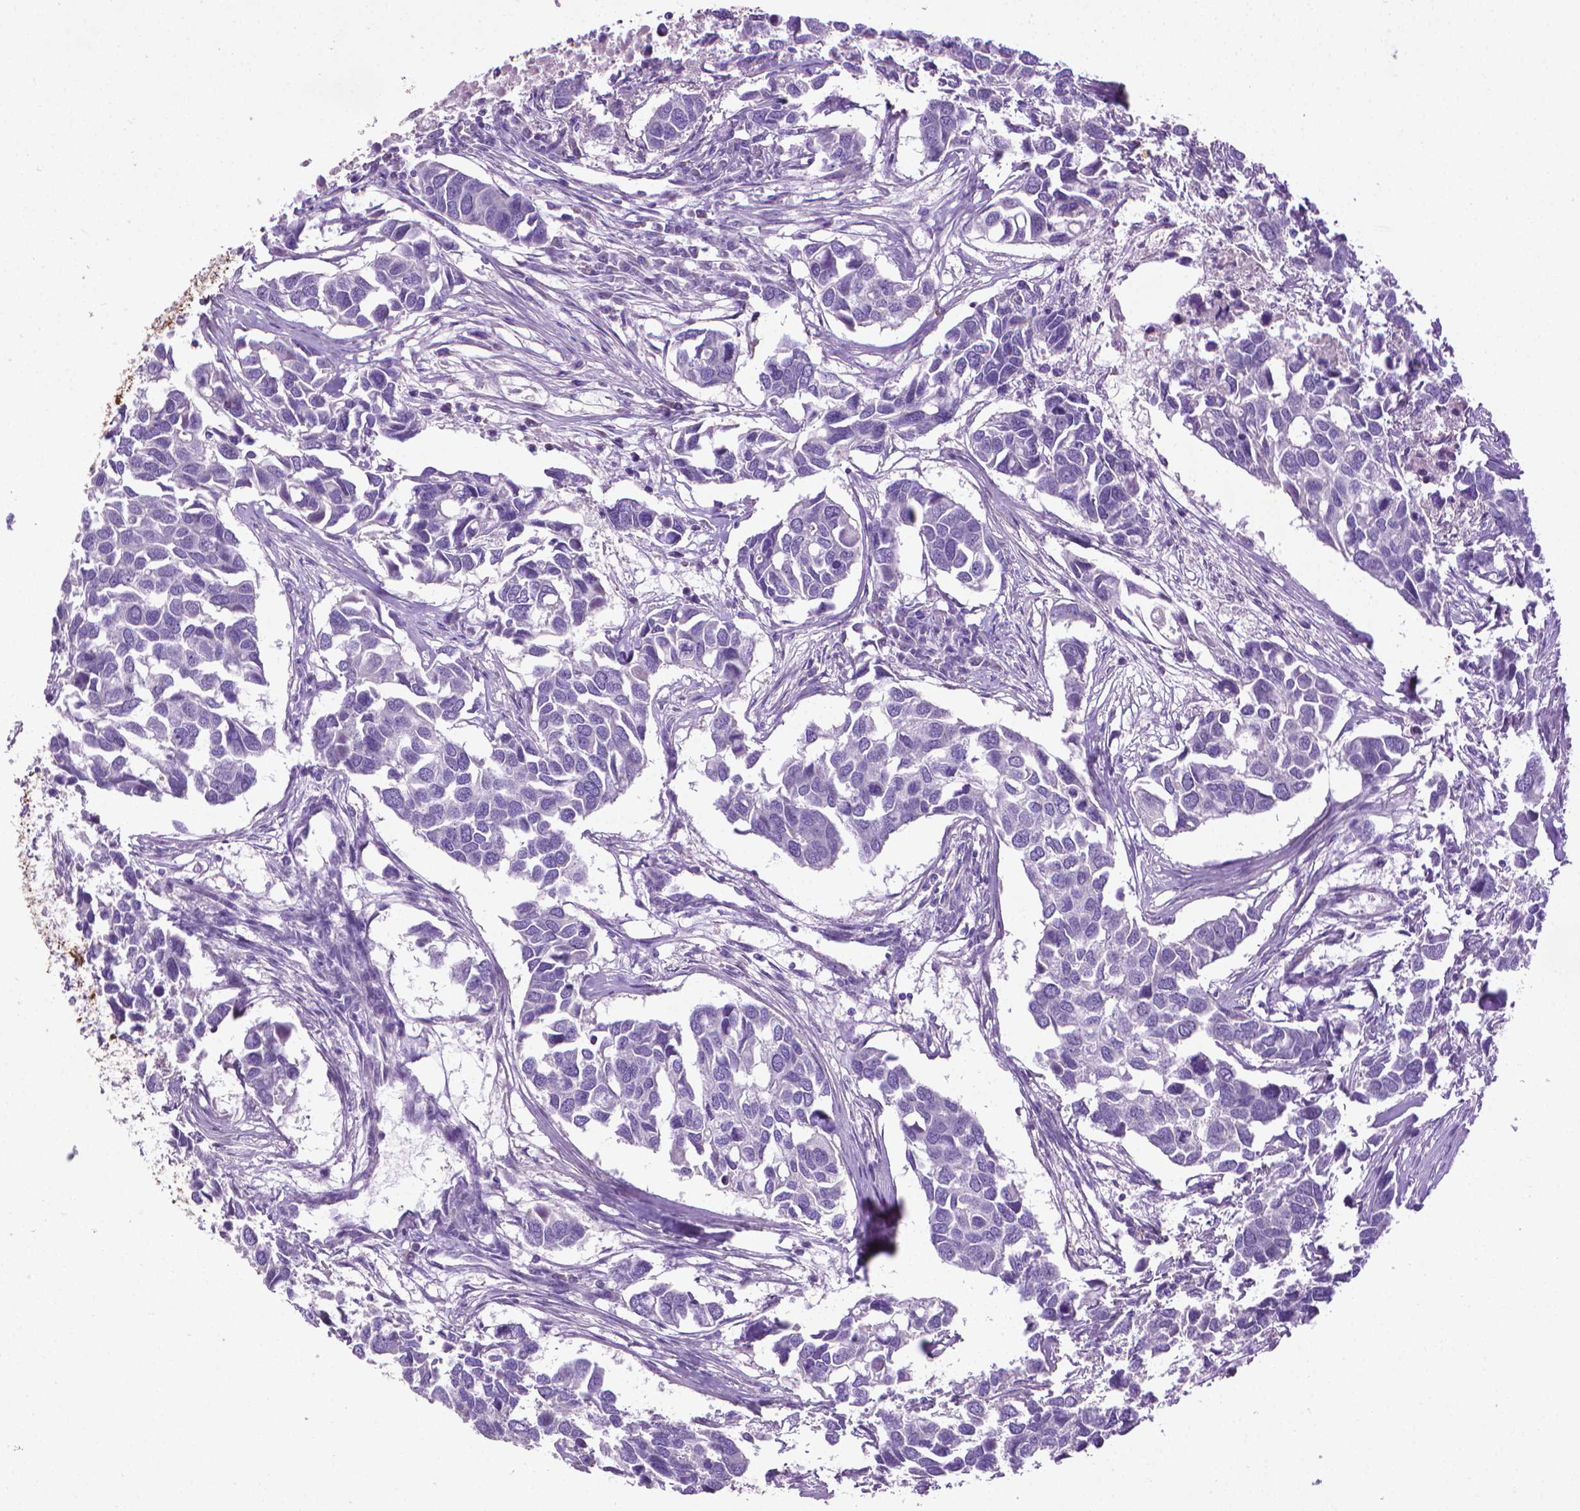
{"staining": {"intensity": "negative", "quantity": "none", "location": "none"}, "tissue": "breast cancer", "cell_type": "Tumor cells", "image_type": "cancer", "snomed": [{"axis": "morphology", "description": "Duct carcinoma"}, {"axis": "topography", "description": "Breast"}], "caption": "Immunohistochemical staining of human breast cancer shows no significant expression in tumor cells.", "gene": "AQP10", "patient": {"sex": "female", "age": 83}}